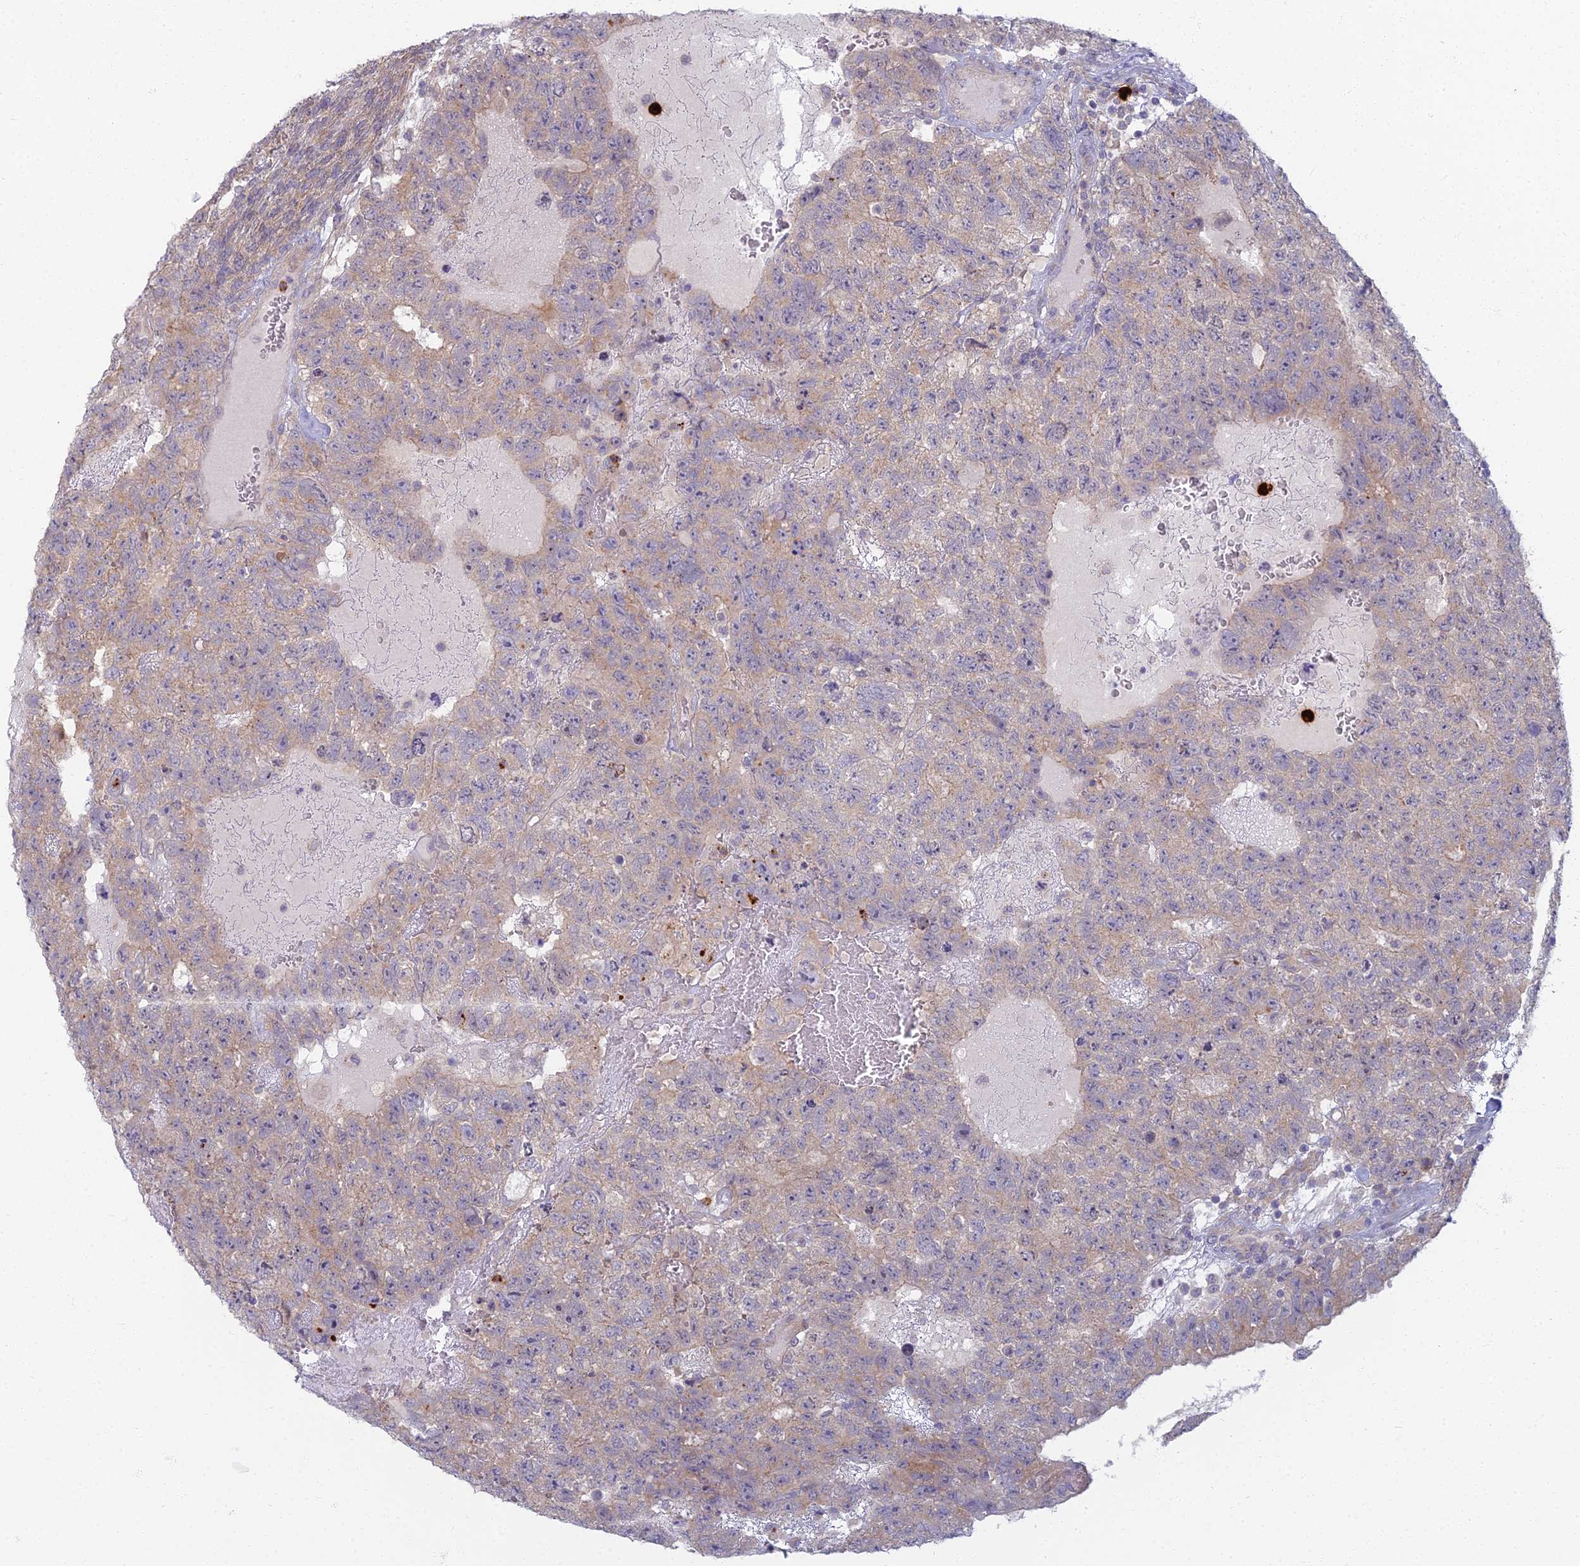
{"staining": {"intensity": "weak", "quantity": "<25%", "location": "cytoplasmic/membranous"}, "tissue": "testis cancer", "cell_type": "Tumor cells", "image_type": "cancer", "snomed": [{"axis": "morphology", "description": "Carcinoma, Embryonal, NOS"}, {"axis": "topography", "description": "Testis"}], "caption": "Tumor cells show no significant protein staining in embryonal carcinoma (testis).", "gene": "PROX2", "patient": {"sex": "male", "age": 26}}